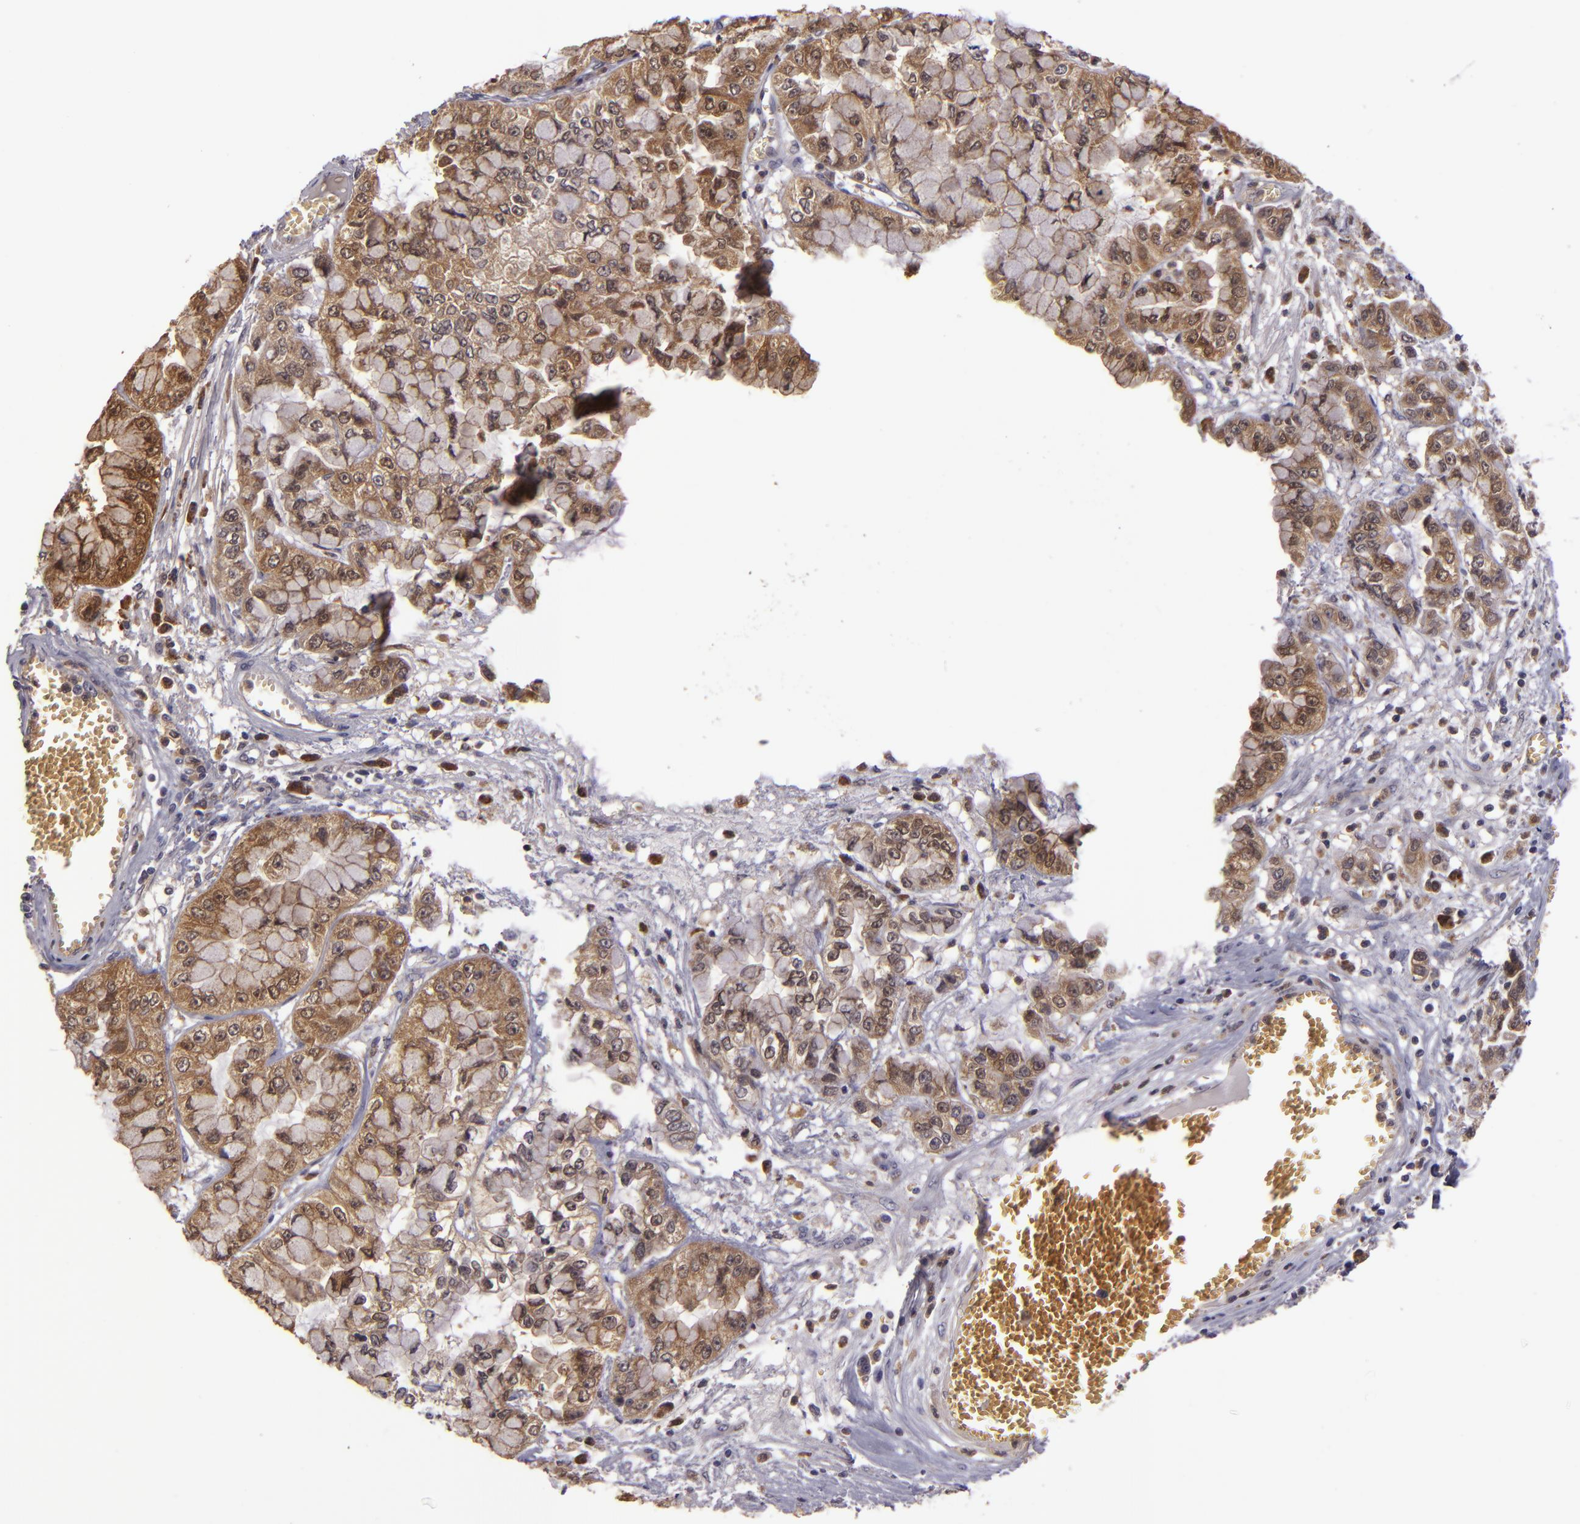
{"staining": {"intensity": "moderate", "quantity": ">75%", "location": "cytoplasmic/membranous"}, "tissue": "liver cancer", "cell_type": "Tumor cells", "image_type": "cancer", "snomed": [{"axis": "morphology", "description": "Cholangiocarcinoma"}, {"axis": "topography", "description": "Liver"}], "caption": "Immunohistochemical staining of human liver cholangiocarcinoma reveals medium levels of moderate cytoplasmic/membranous positivity in about >75% of tumor cells.", "gene": "FHIT", "patient": {"sex": "female", "age": 79}}